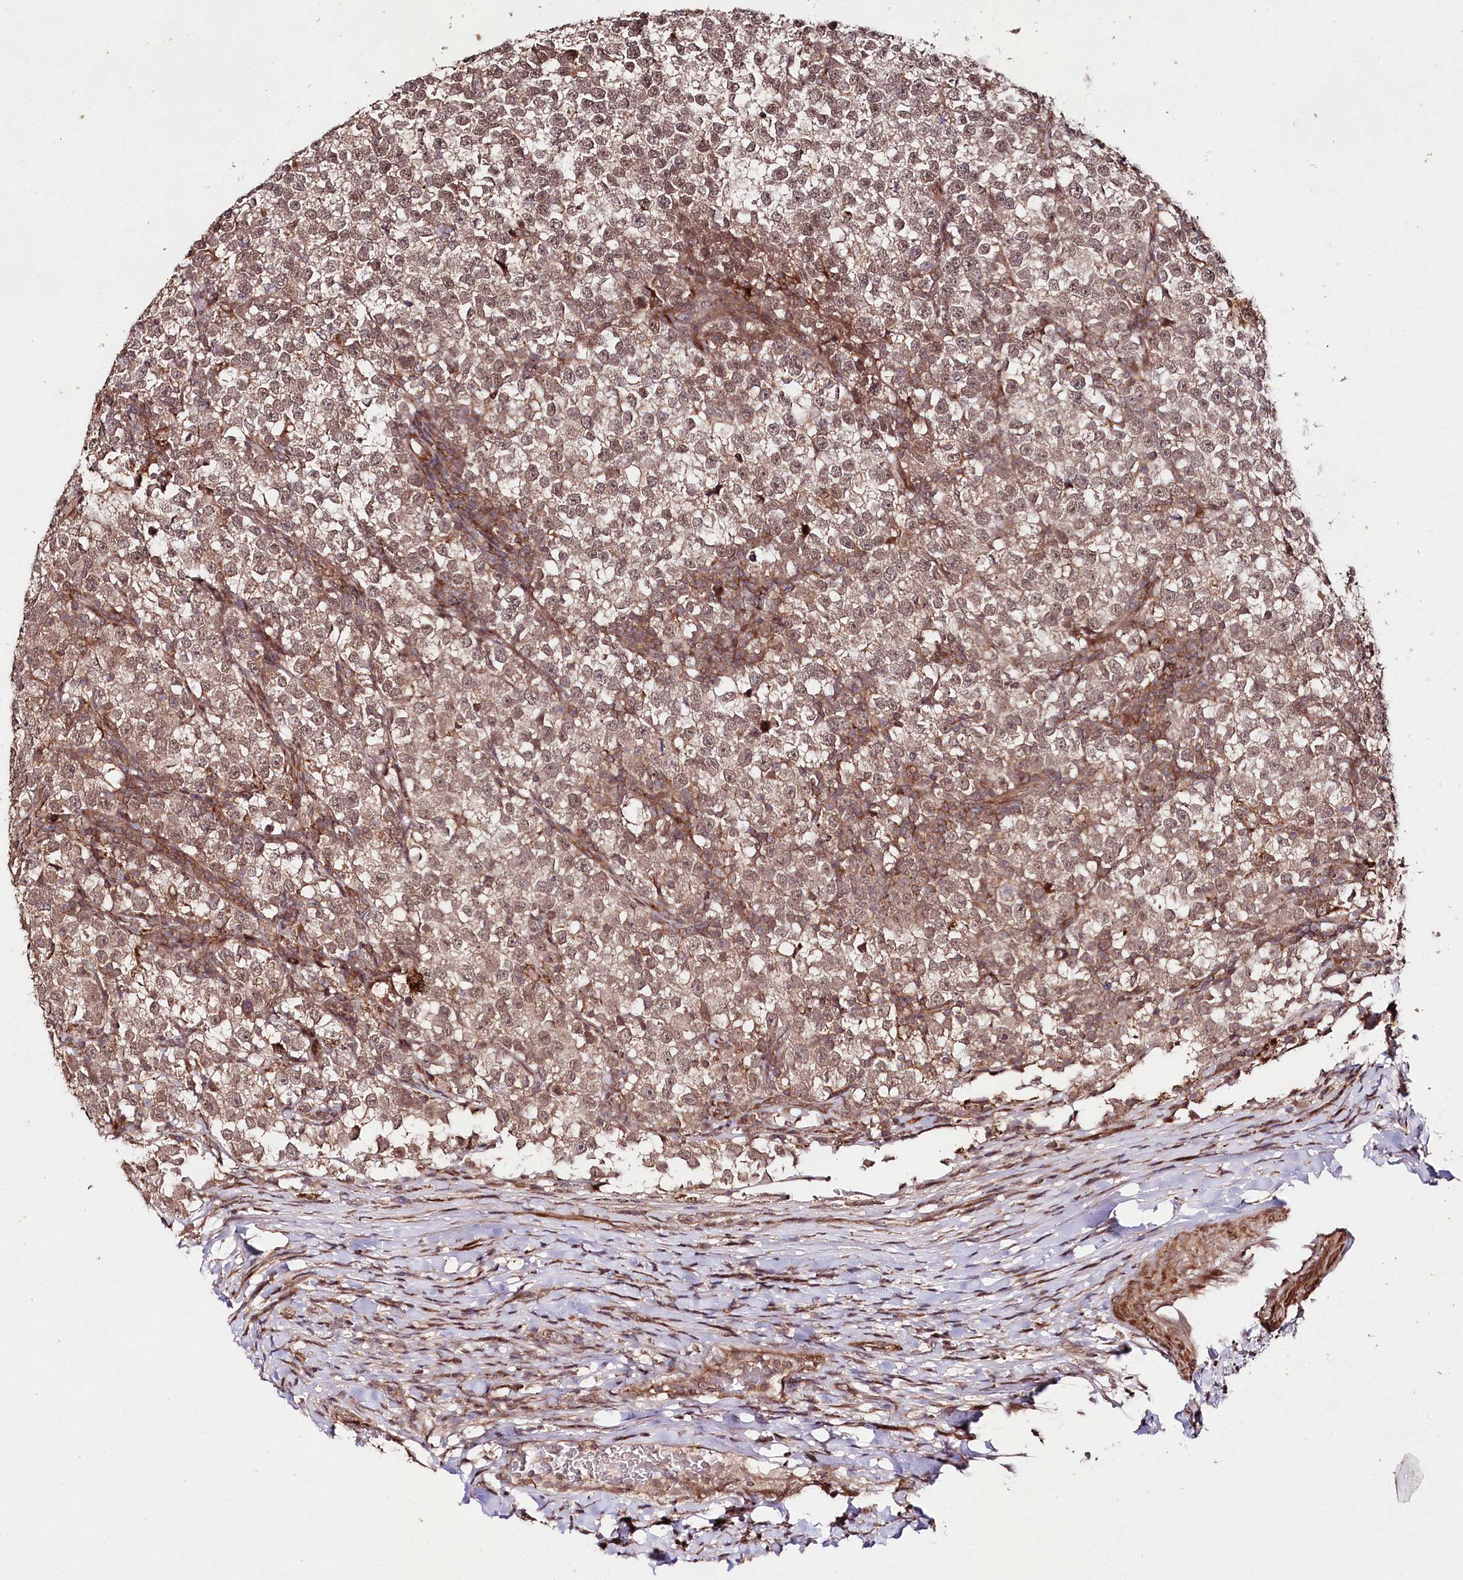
{"staining": {"intensity": "moderate", "quantity": ">75%", "location": "cytoplasmic/membranous,nuclear"}, "tissue": "testis cancer", "cell_type": "Tumor cells", "image_type": "cancer", "snomed": [{"axis": "morphology", "description": "Normal tissue, NOS"}, {"axis": "morphology", "description": "Seminoma, NOS"}, {"axis": "topography", "description": "Testis"}], "caption": "Immunohistochemical staining of human testis seminoma exhibits medium levels of moderate cytoplasmic/membranous and nuclear protein positivity in approximately >75% of tumor cells.", "gene": "PHLDB1", "patient": {"sex": "male", "age": 43}}